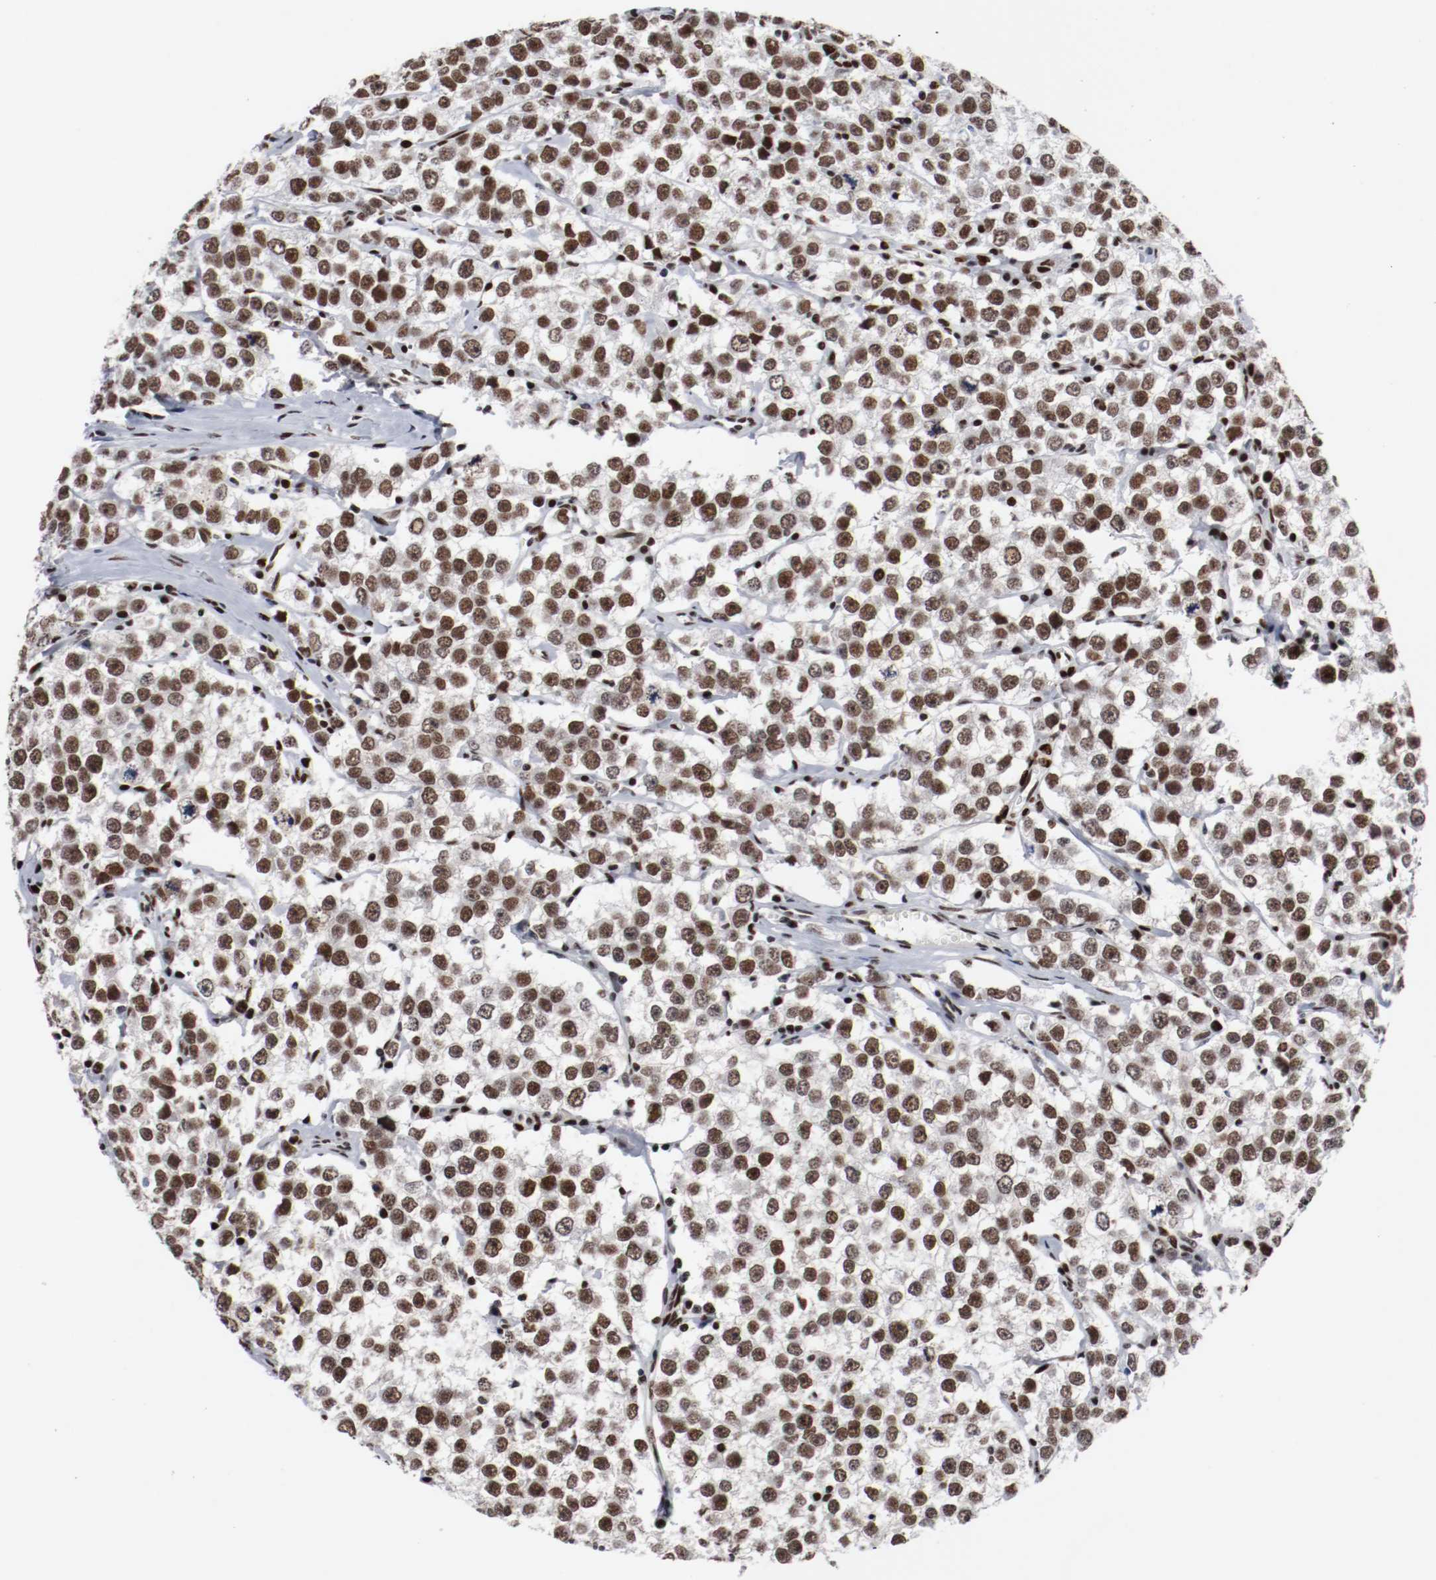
{"staining": {"intensity": "moderate", "quantity": "25%-75%", "location": "nuclear"}, "tissue": "testis cancer", "cell_type": "Tumor cells", "image_type": "cancer", "snomed": [{"axis": "morphology", "description": "Seminoma, NOS"}, {"axis": "morphology", "description": "Carcinoma, Embryonal, NOS"}, {"axis": "topography", "description": "Testis"}], "caption": "Testis cancer (seminoma) was stained to show a protein in brown. There is medium levels of moderate nuclear expression in about 25%-75% of tumor cells.", "gene": "MEF2D", "patient": {"sex": "male", "age": 52}}